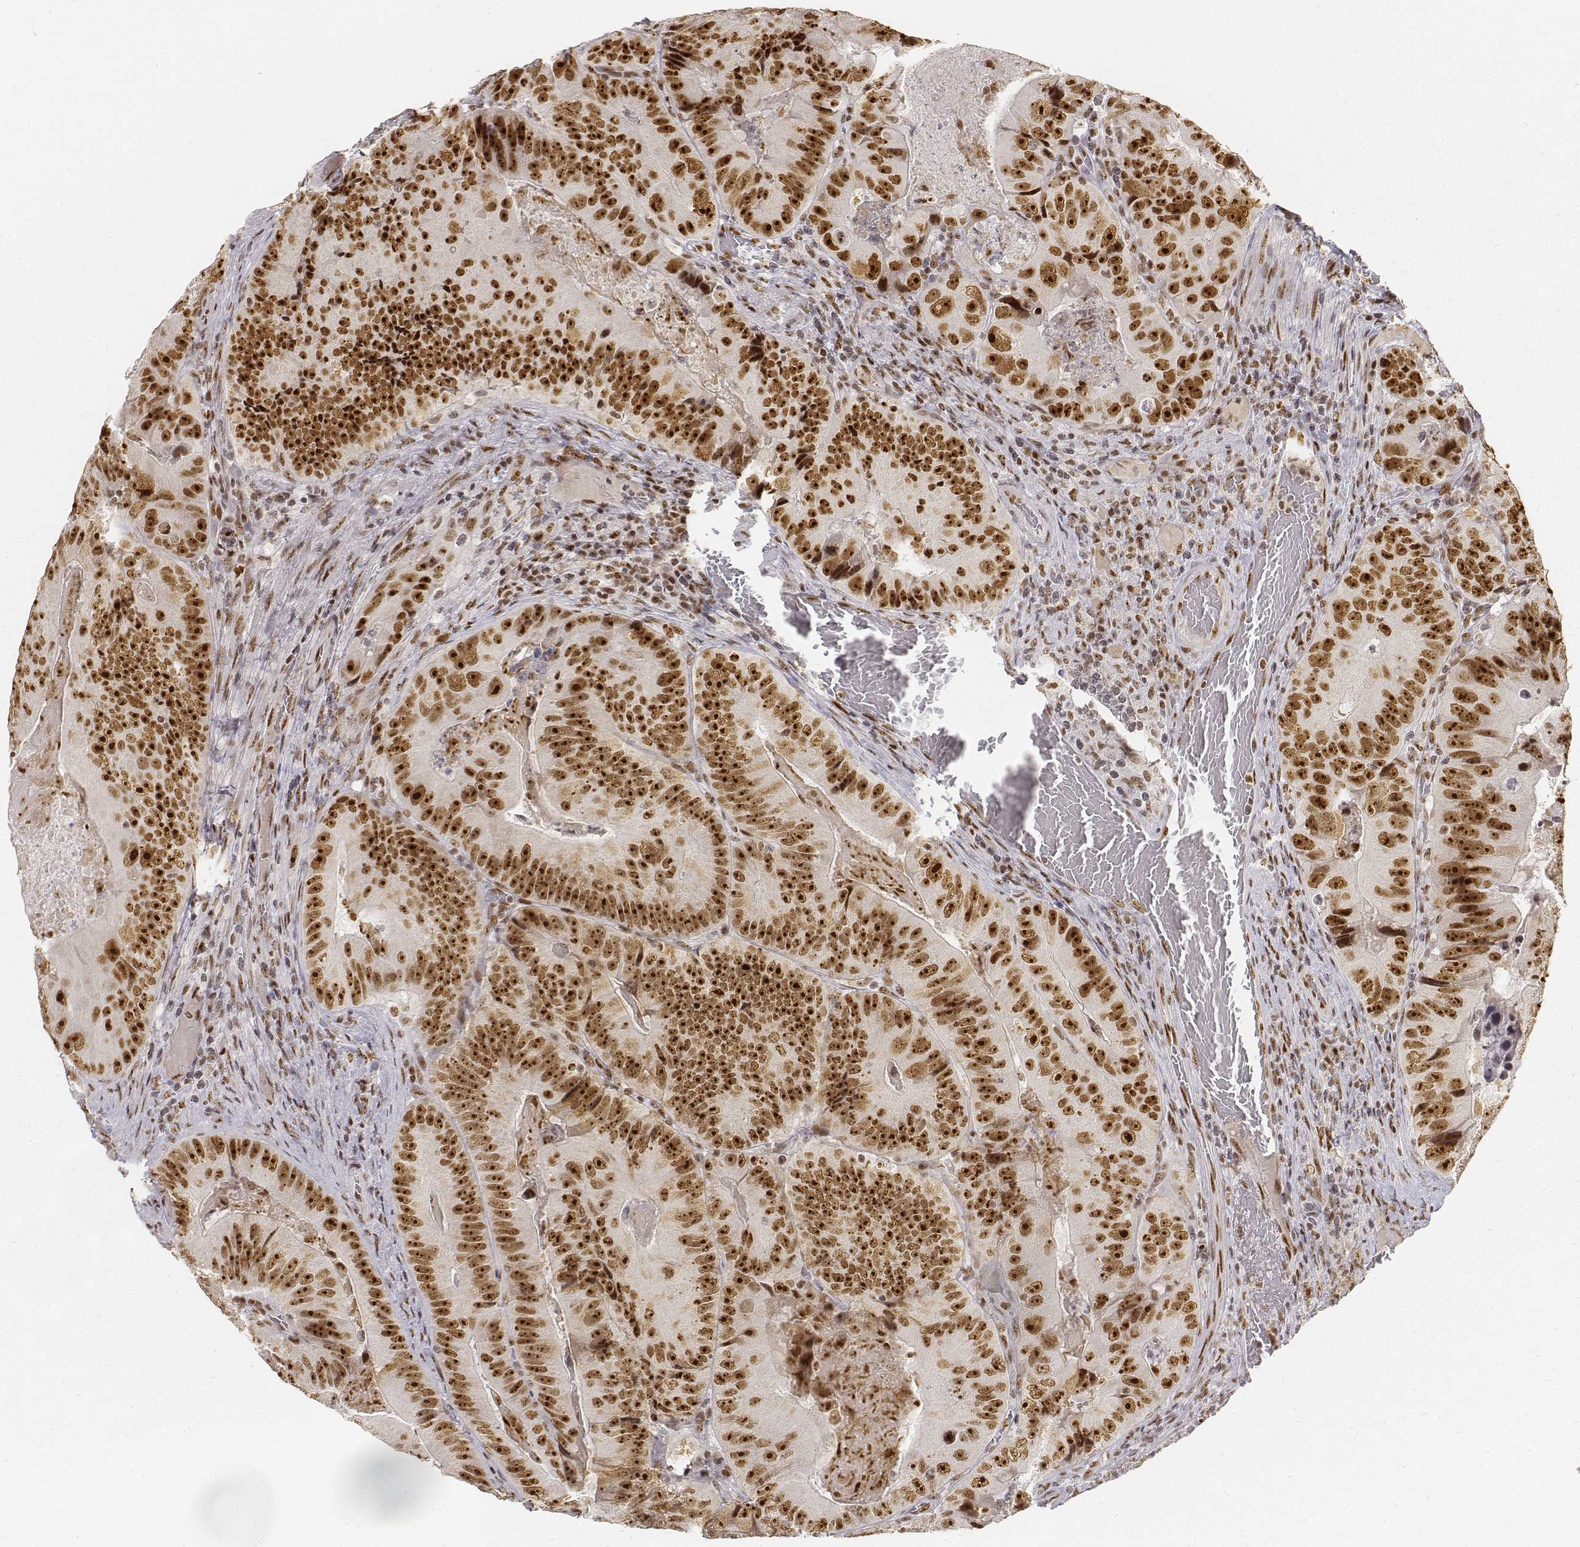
{"staining": {"intensity": "moderate", "quantity": ">75%", "location": "nuclear"}, "tissue": "colorectal cancer", "cell_type": "Tumor cells", "image_type": "cancer", "snomed": [{"axis": "morphology", "description": "Adenocarcinoma, NOS"}, {"axis": "topography", "description": "Colon"}], "caption": "Tumor cells demonstrate medium levels of moderate nuclear staining in about >75% of cells in human colorectal cancer (adenocarcinoma). Nuclei are stained in blue.", "gene": "PHF6", "patient": {"sex": "female", "age": 86}}